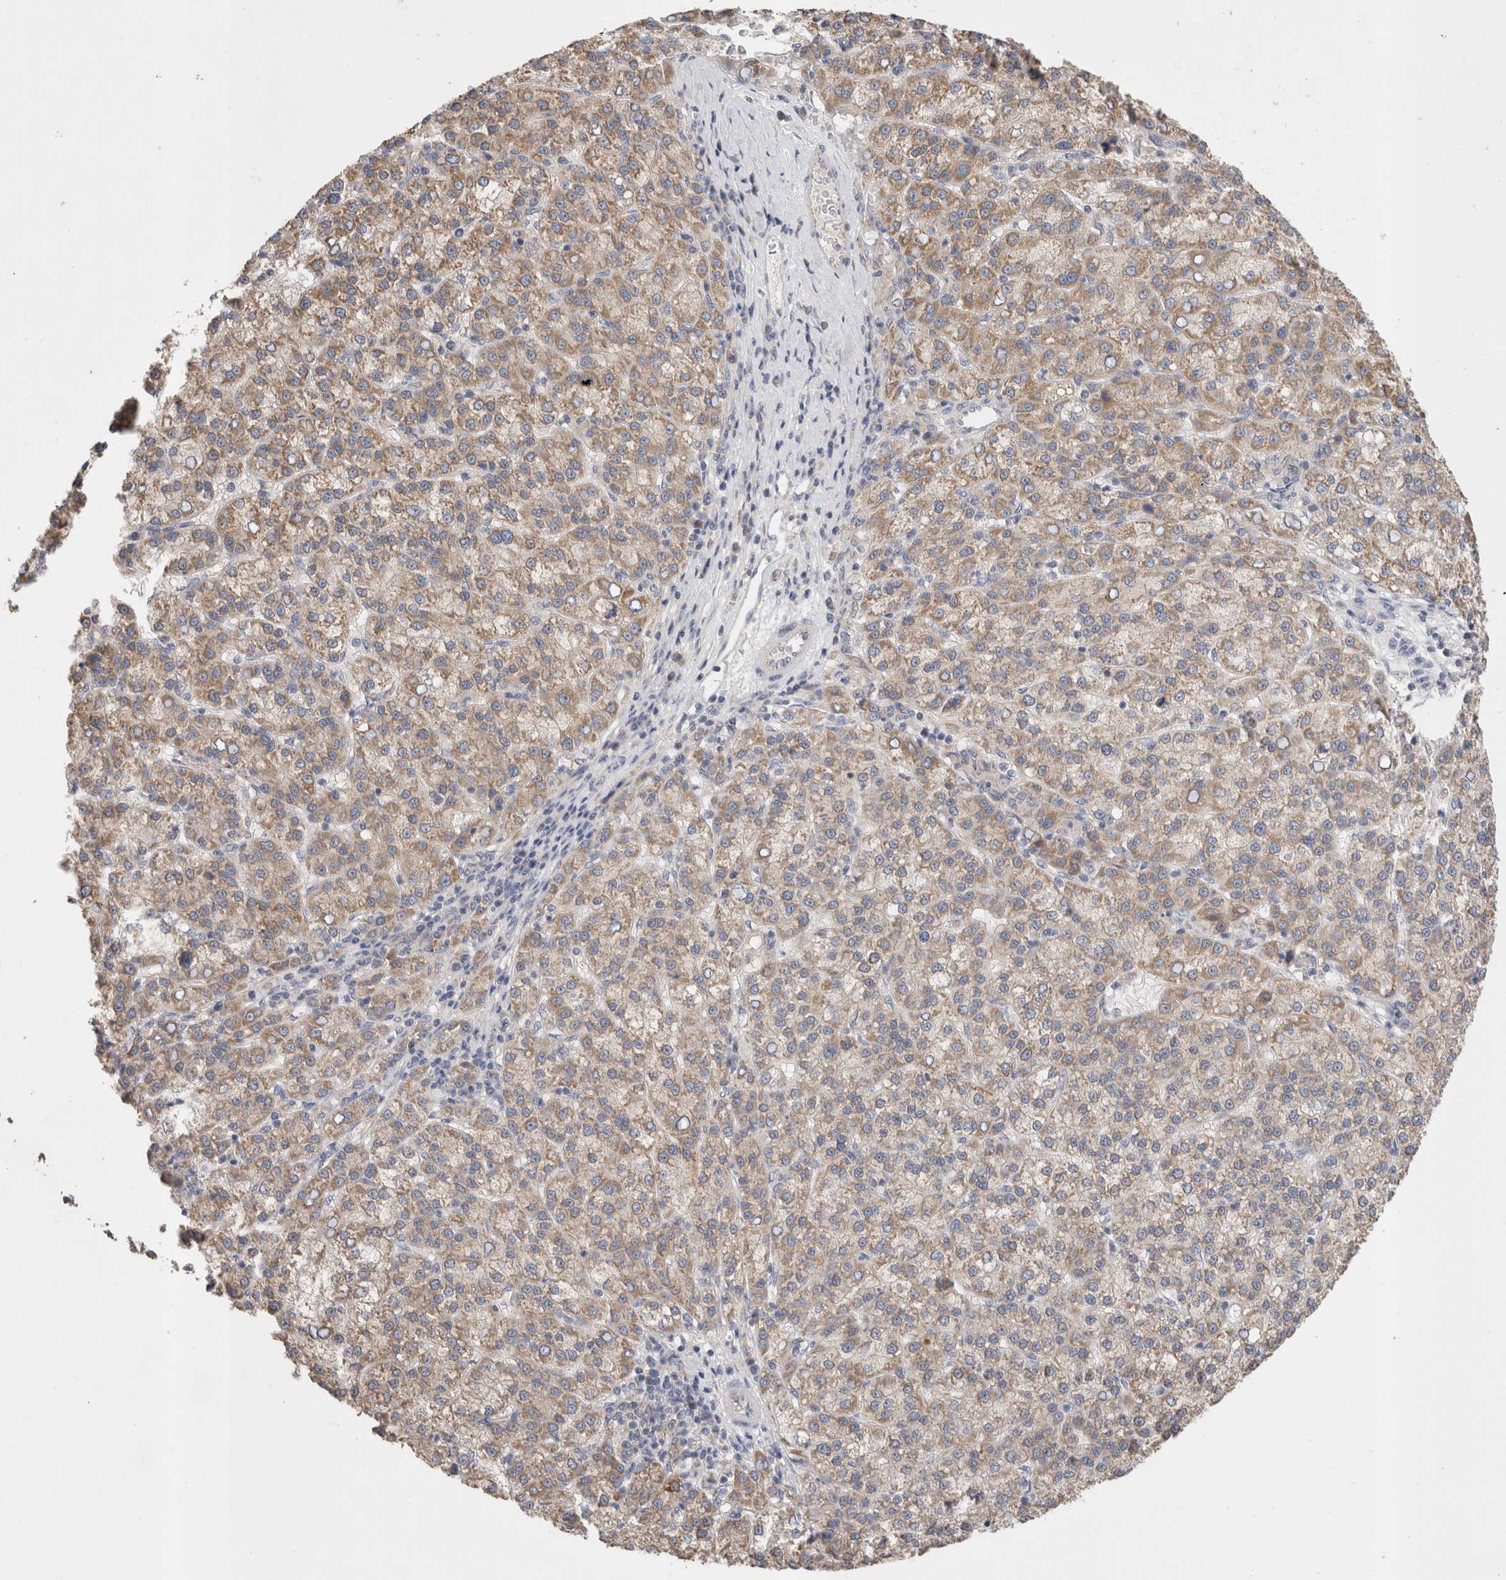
{"staining": {"intensity": "moderate", "quantity": ">75%", "location": "cytoplasmic/membranous"}, "tissue": "liver cancer", "cell_type": "Tumor cells", "image_type": "cancer", "snomed": [{"axis": "morphology", "description": "Carcinoma, Hepatocellular, NOS"}, {"axis": "topography", "description": "Liver"}], "caption": "This is an image of IHC staining of liver cancer (hepatocellular carcinoma), which shows moderate expression in the cytoplasmic/membranous of tumor cells.", "gene": "IARS2", "patient": {"sex": "female", "age": 58}}